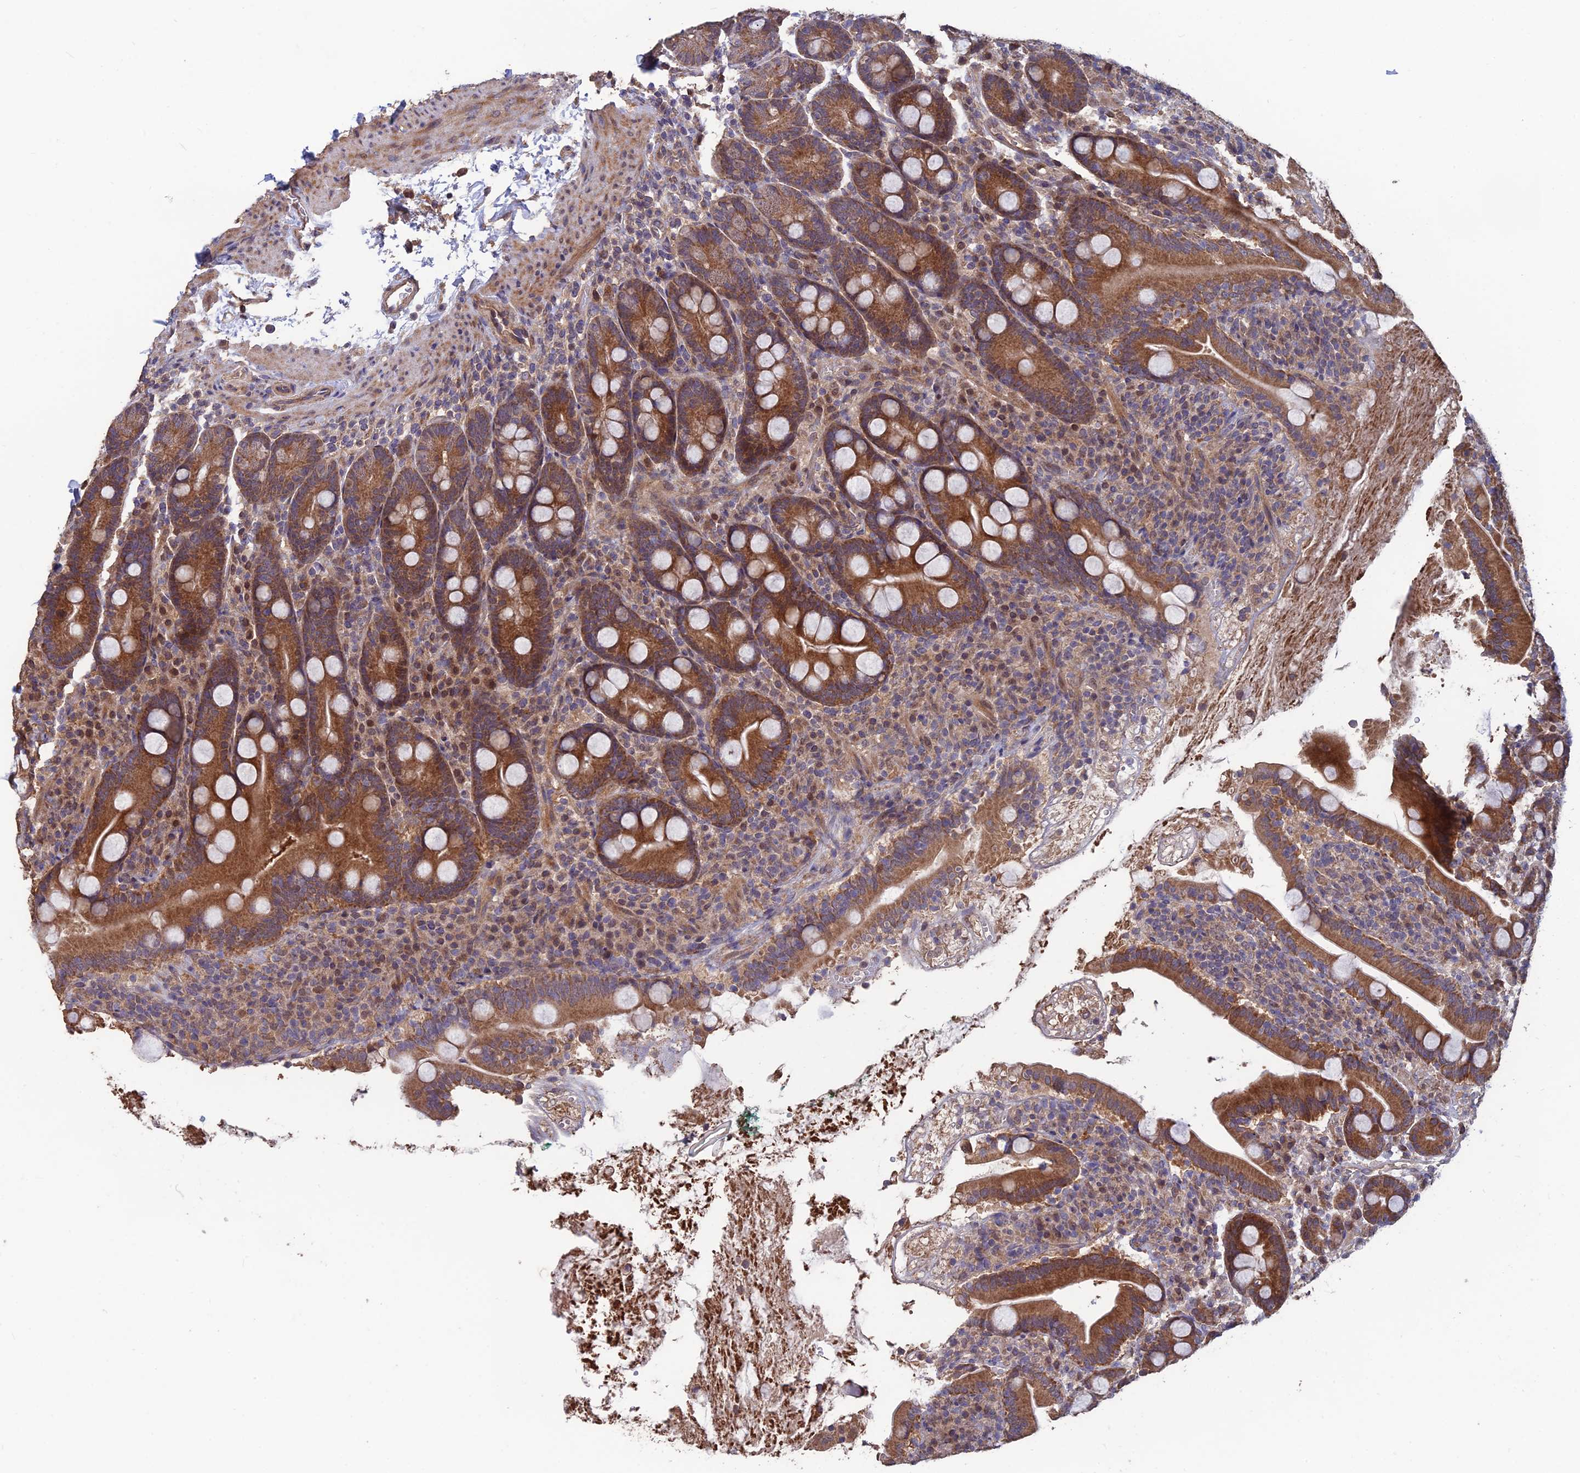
{"staining": {"intensity": "moderate", "quantity": ">75%", "location": "cytoplasmic/membranous"}, "tissue": "duodenum", "cell_type": "Glandular cells", "image_type": "normal", "snomed": [{"axis": "morphology", "description": "Normal tissue, NOS"}, {"axis": "topography", "description": "Duodenum"}], "caption": "Protein positivity by immunohistochemistry displays moderate cytoplasmic/membranous positivity in about >75% of glandular cells in normal duodenum. The protein of interest is shown in brown color, while the nuclei are stained blue.", "gene": "SHISA5", "patient": {"sex": "male", "age": 35}}